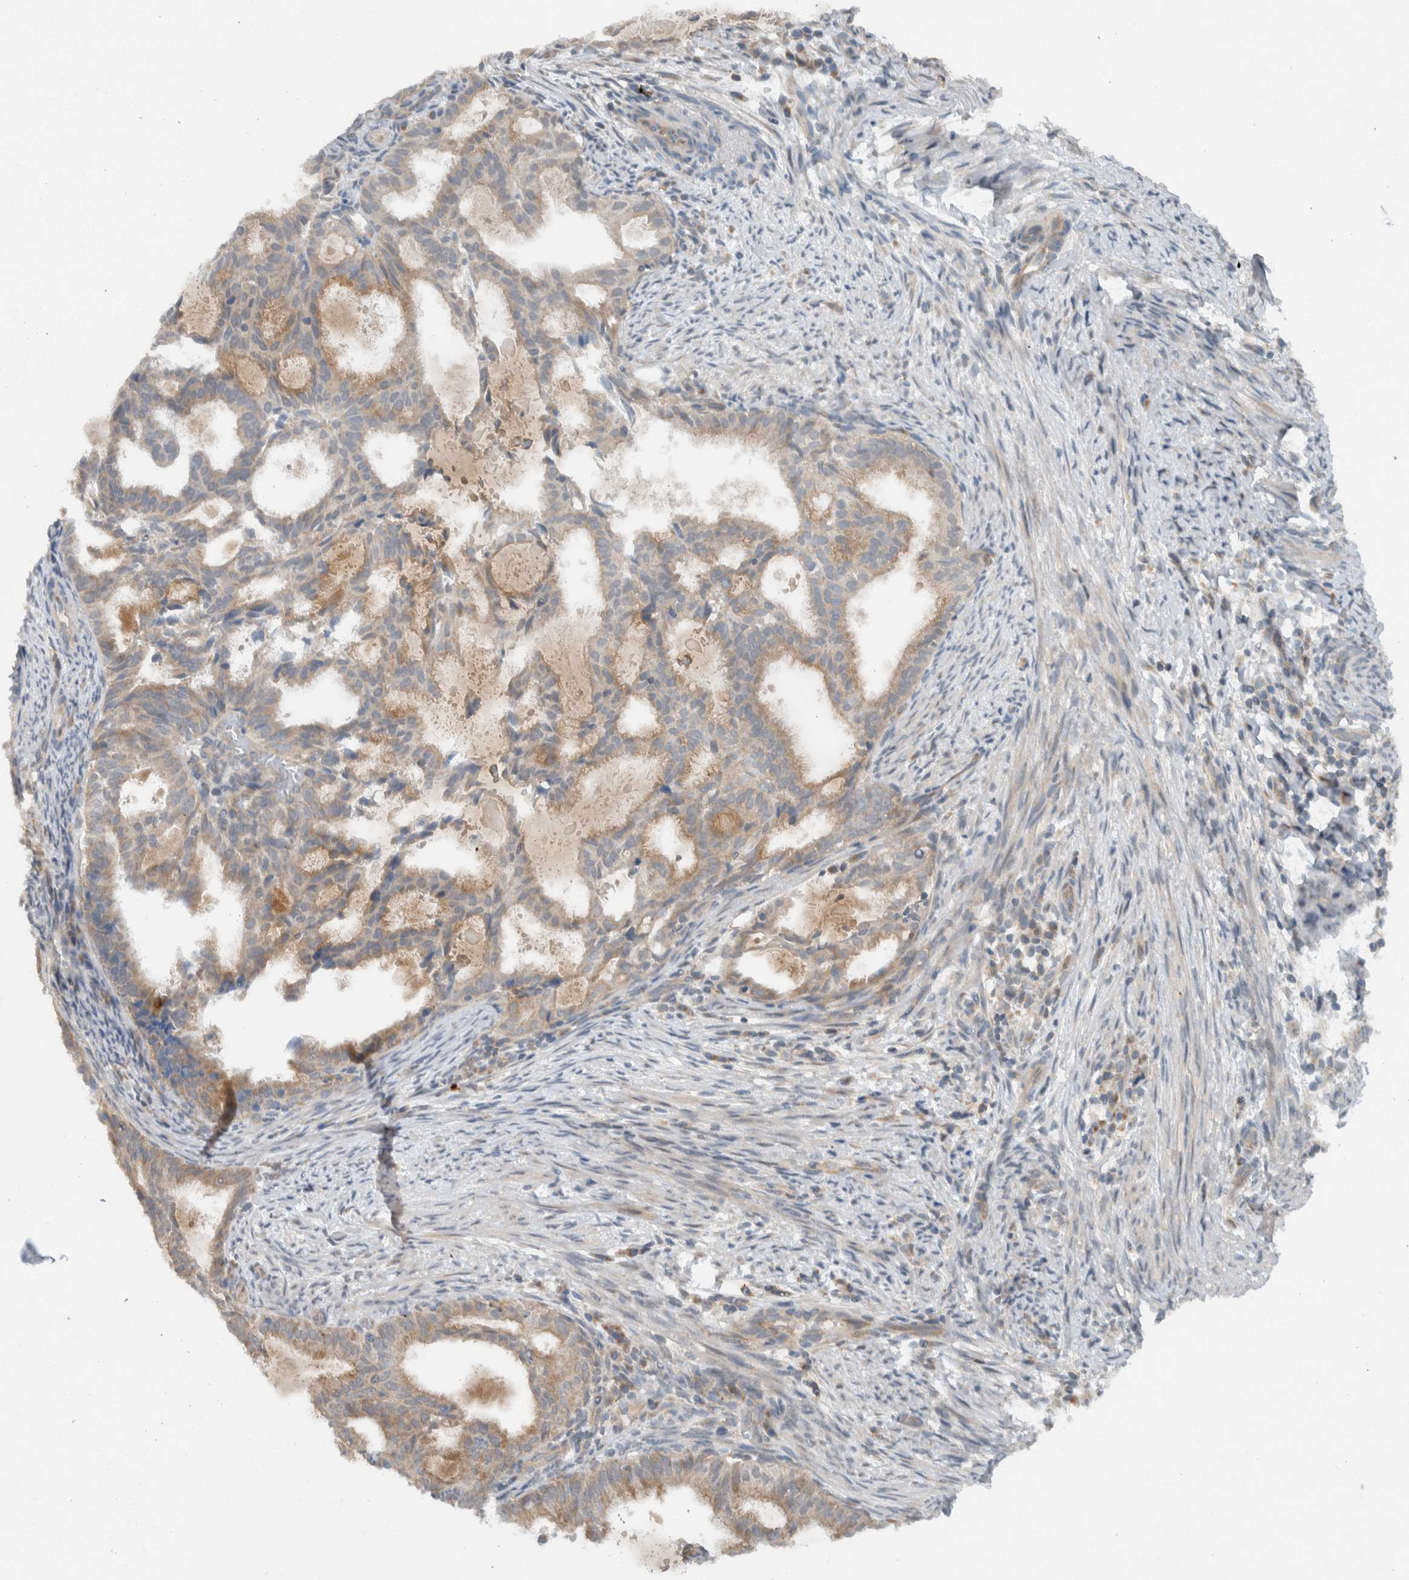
{"staining": {"intensity": "weak", "quantity": "<25%", "location": "cytoplasmic/membranous"}, "tissue": "endometrial cancer", "cell_type": "Tumor cells", "image_type": "cancer", "snomed": [{"axis": "morphology", "description": "Adenocarcinoma, NOS"}, {"axis": "topography", "description": "Endometrium"}], "caption": "Adenocarcinoma (endometrial) was stained to show a protein in brown. There is no significant staining in tumor cells.", "gene": "KLHL6", "patient": {"sex": "female", "age": 58}}